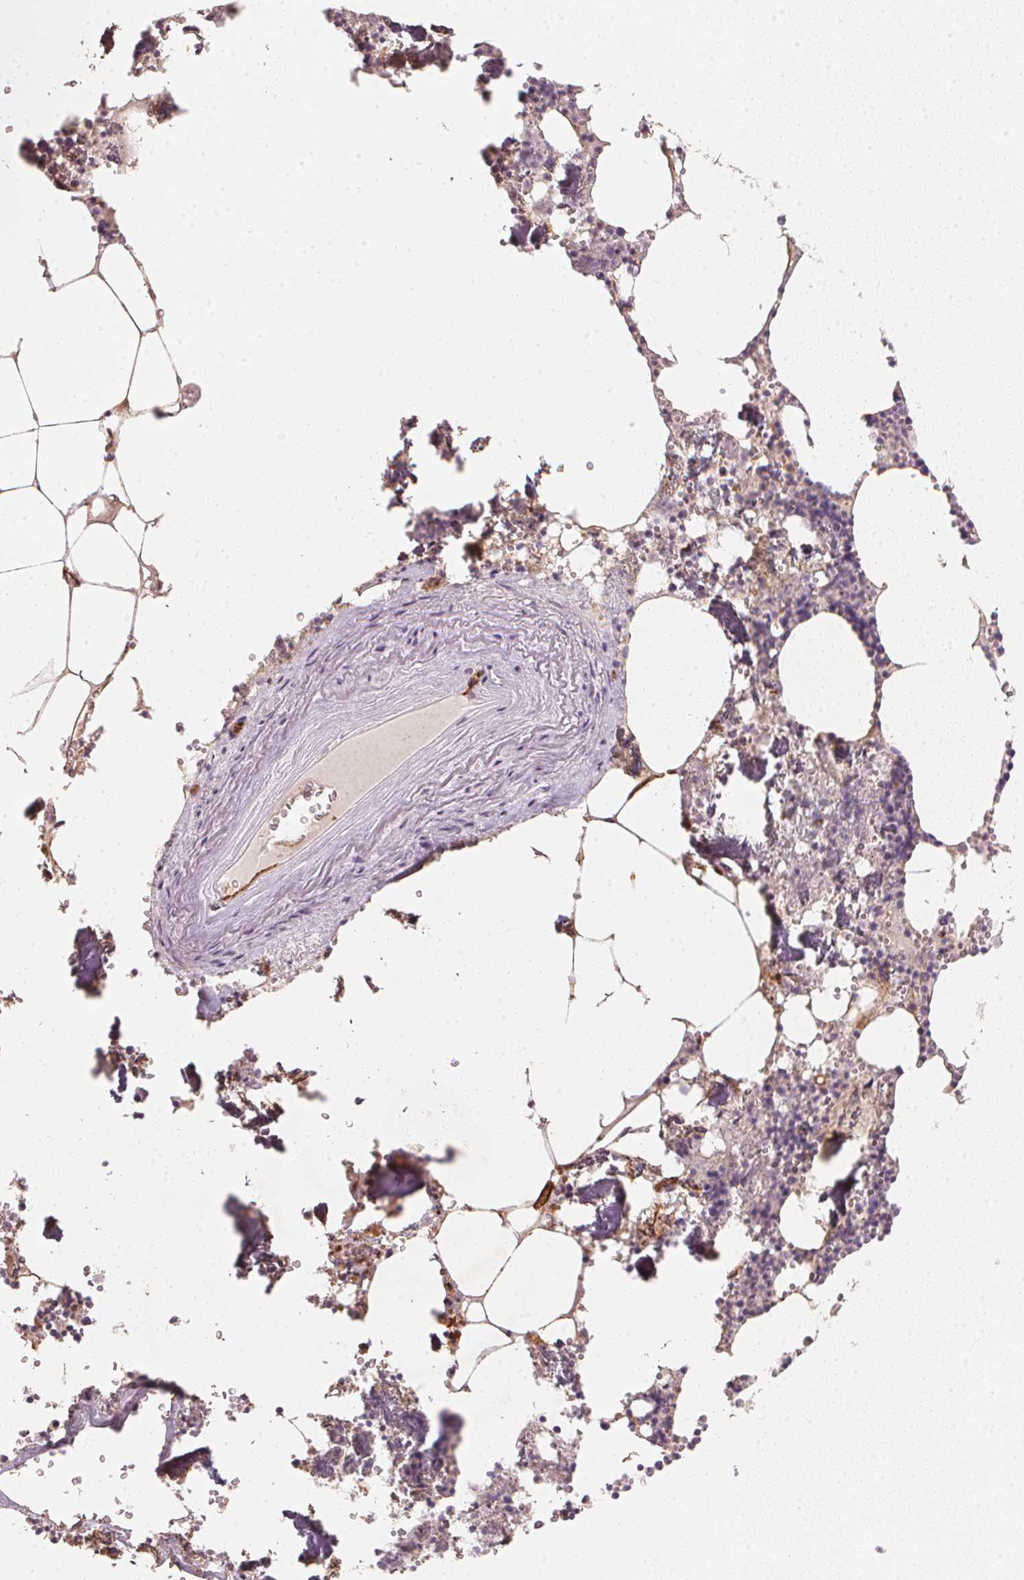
{"staining": {"intensity": "negative", "quantity": "none", "location": "none"}, "tissue": "bone marrow", "cell_type": "Hematopoietic cells", "image_type": "normal", "snomed": [{"axis": "morphology", "description": "Normal tissue, NOS"}, {"axis": "topography", "description": "Bone marrow"}], "caption": "The histopathology image exhibits no staining of hematopoietic cells in normal bone marrow. (Stains: DAB immunohistochemistry with hematoxylin counter stain, Microscopy: brightfield microscopy at high magnification).", "gene": "CIB1", "patient": {"sex": "male", "age": 54}}